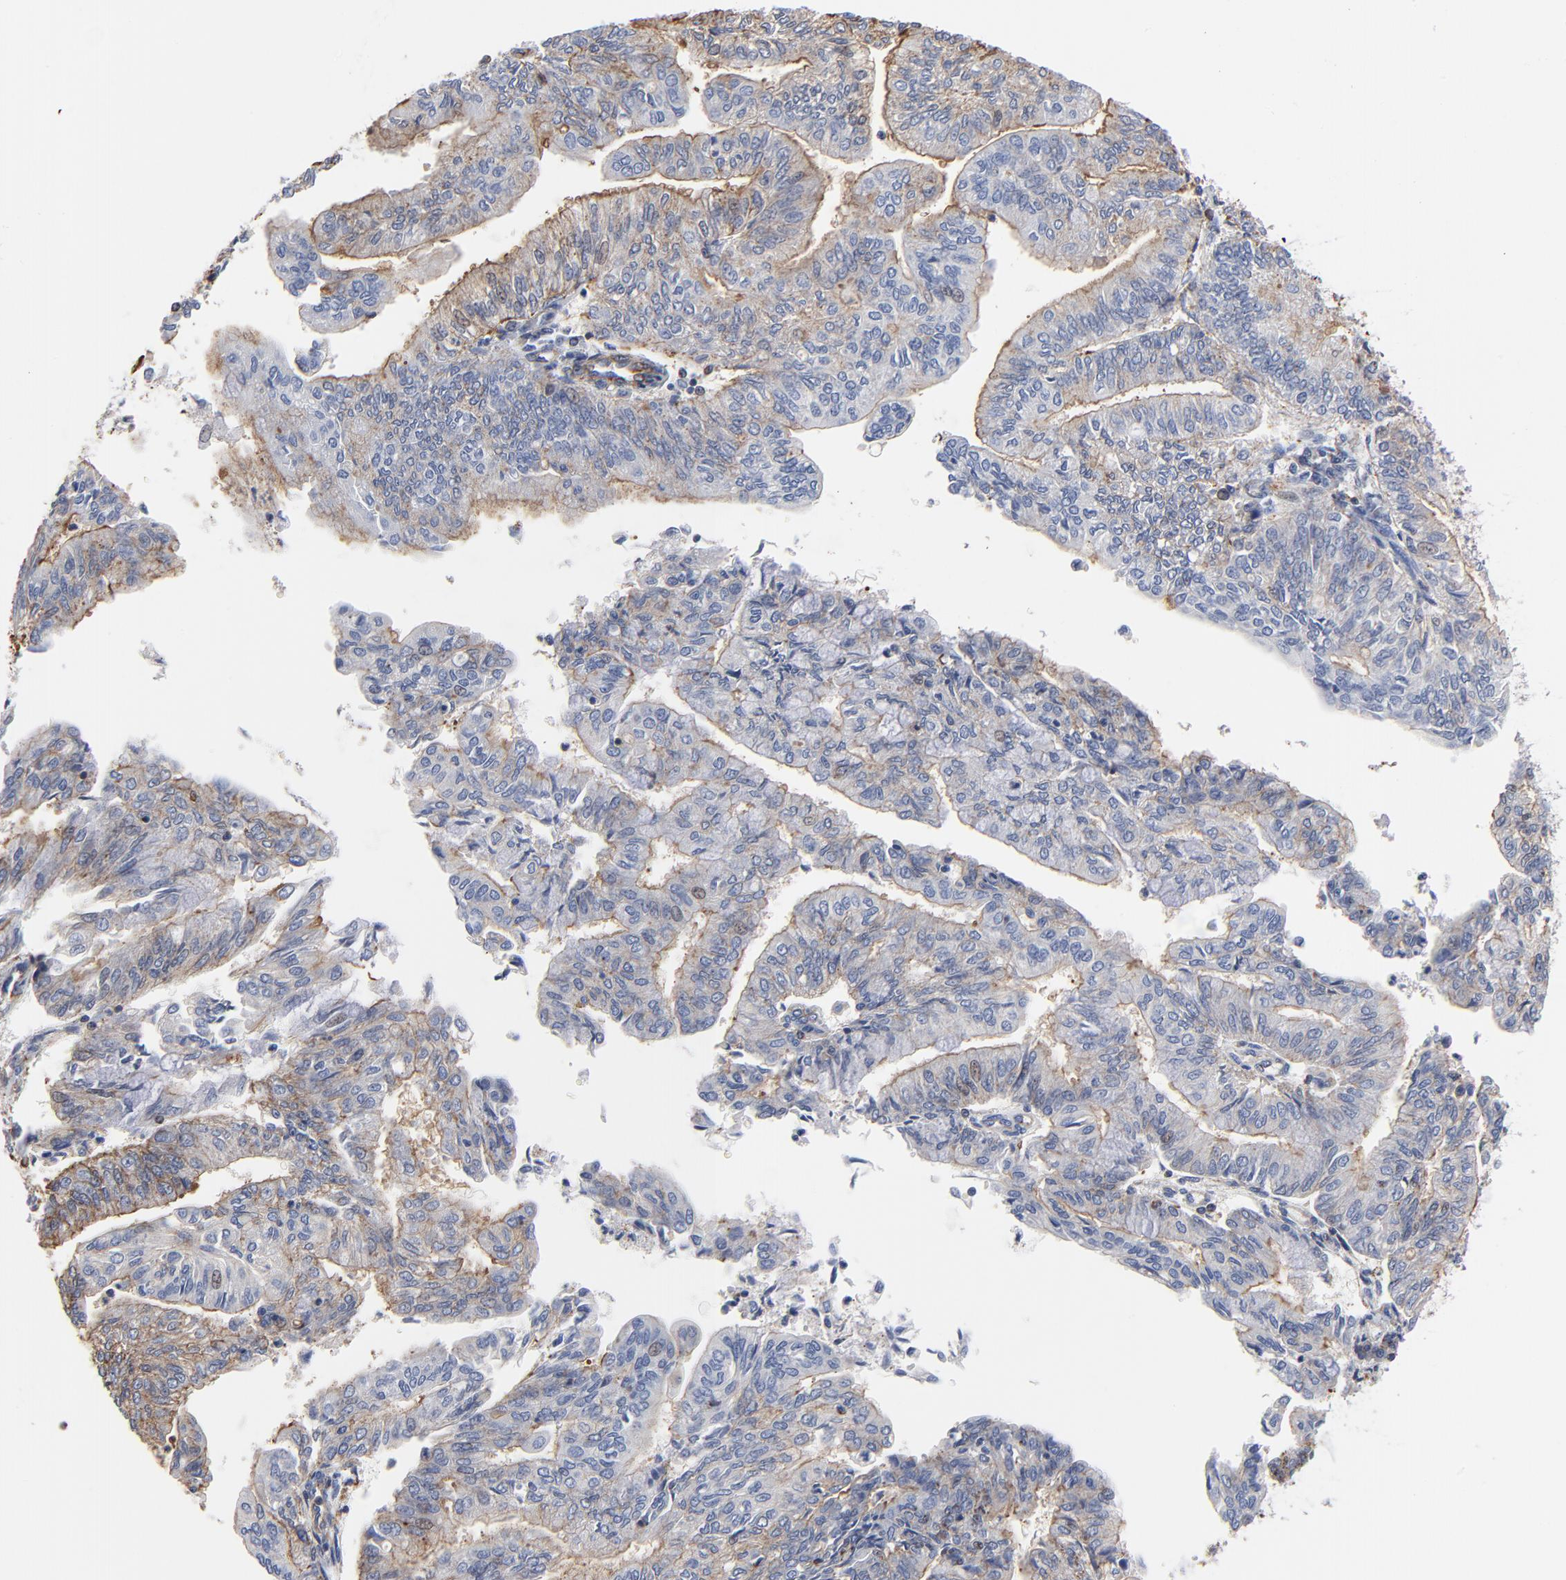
{"staining": {"intensity": "weak", "quantity": "25%-75%", "location": "cytoplasmic/membranous"}, "tissue": "endometrial cancer", "cell_type": "Tumor cells", "image_type": "cancer", "snomed": [{"axis": "morphology", "description": "Adenocarcinoma, NOS"}, {"axis": "topography", "description": "Endometrium"}], "caption": "Immunohistochemical staining of human endometrial adenocarcinoma demonstrates low levels of weak cytoplasmic/membranous positivity in approximately 25%-75% of tumor cells. Nuclei are stained in blue.", "gene": "ACTA2", "patient": {"sex": "female", "age": 59}}